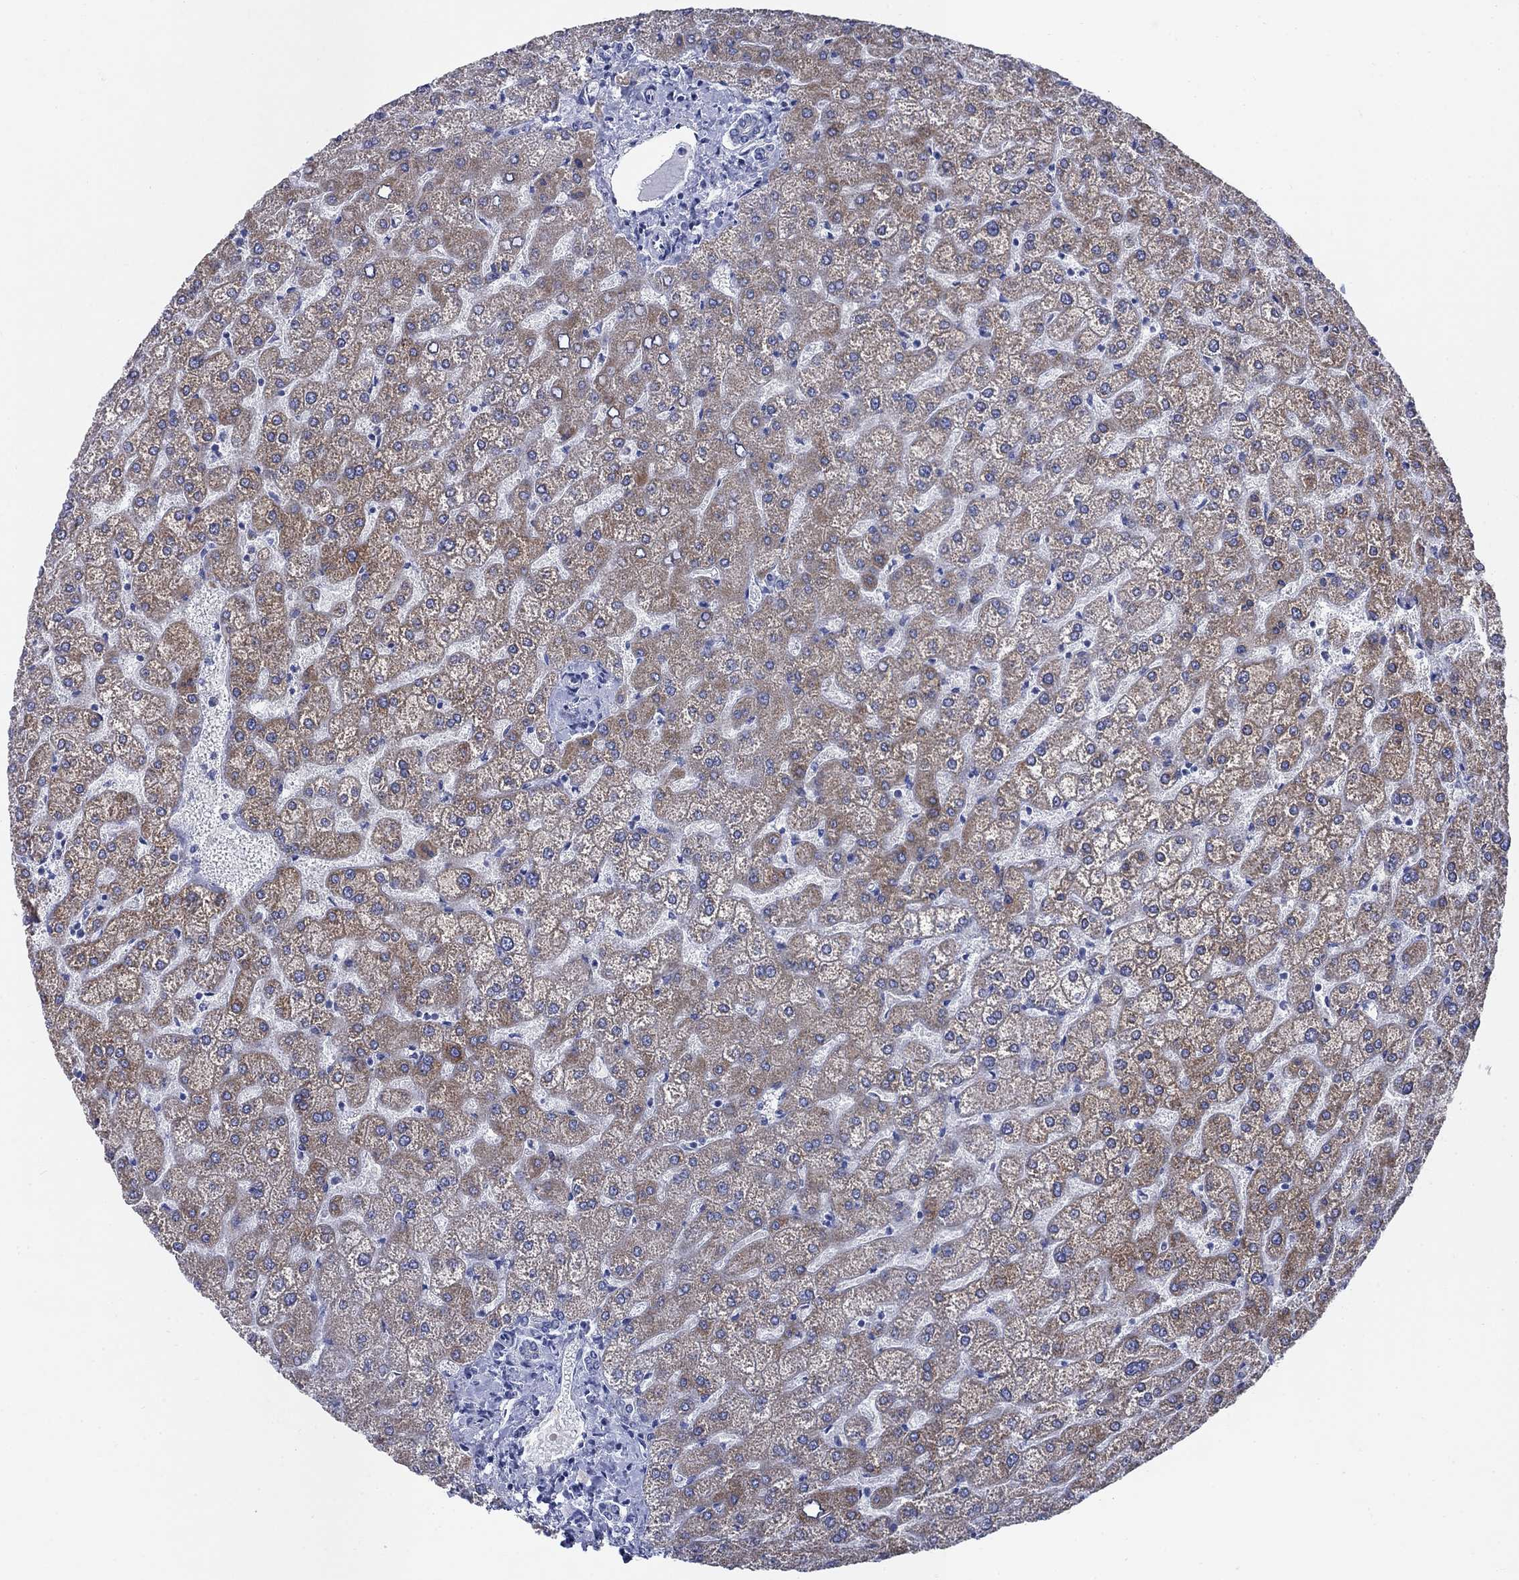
{"staining": {"intensity": "negative", "quantity": "none", "location": "none"}, "tissue": "liver", "cell_type": "Cholangiocytes", "image_type": "normal", "snomed": [{"axis": "morphology", "description": "Normal tissue, NOS"}, {"axis": "topography", "description": "Liver"}], "caption": "High power microscopy image of an immunohistochemistry (IHC) micrograph of normal liver, revealing no significant positivity in cholangiocytes.", "gene": "SCCPDH", "patient": {"sex": "female", "age": 32}}